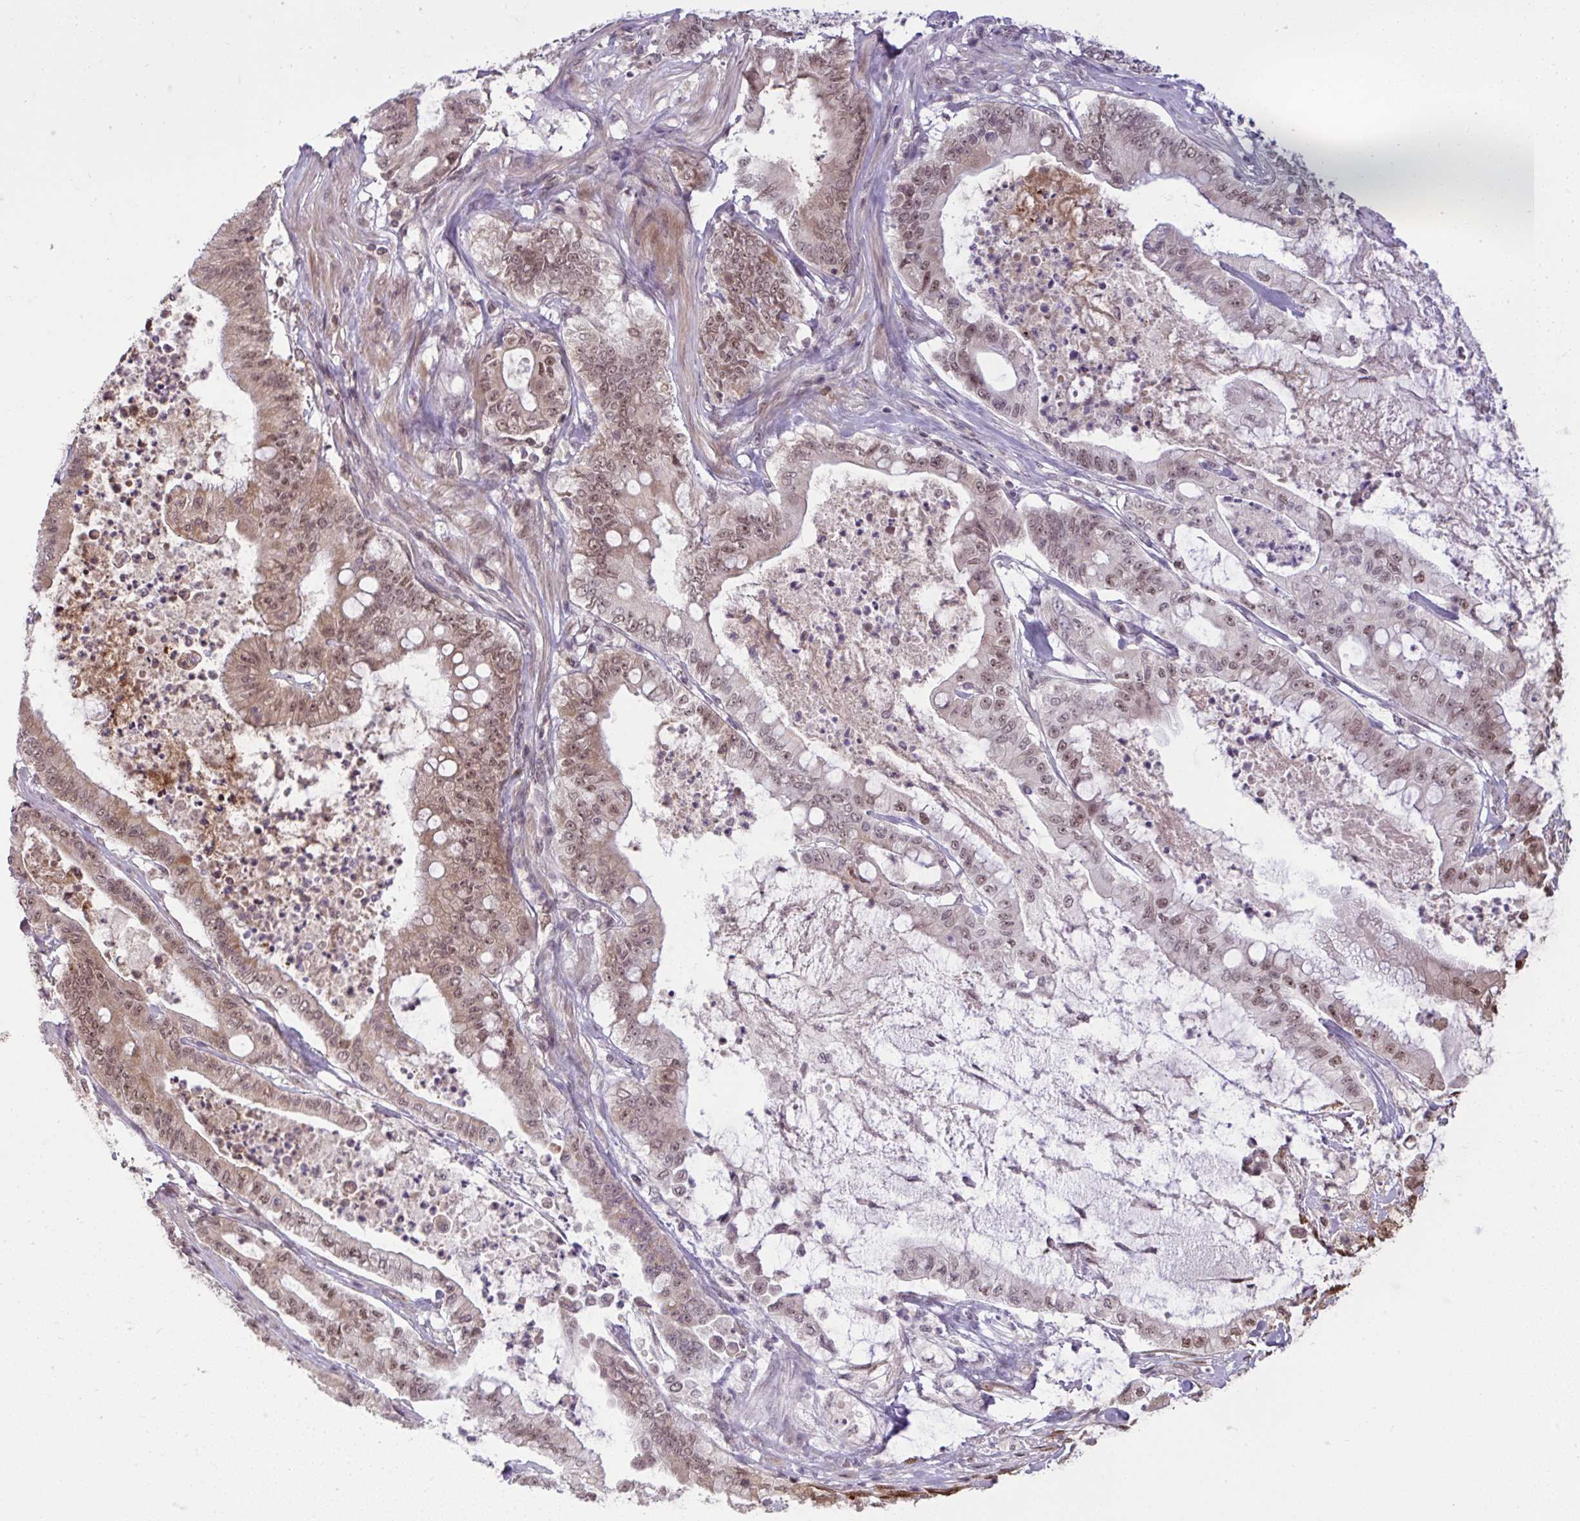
{"staining": {"intensity": "moderate", "quantity": ">75%", "location": "cytoplasmic/membranous,nuclear"}, "tissue": "pancreatic cancer", "cell_type": "Tumor cells", "image_type": "cancer", "snomed": [{"axis": "morphology", "description": "Adenocarcinoma, NOS"}, {"axis": "topography", "description": "Pancreas"}], "caption": "Pancreatic adenocarcinoma stained for a protein exhibits moderate cytoplasmic/membranous and nuclear positivity in tumor cells.", "gene": "KLF2", "patient": {"sex": "male", "age": 71}}